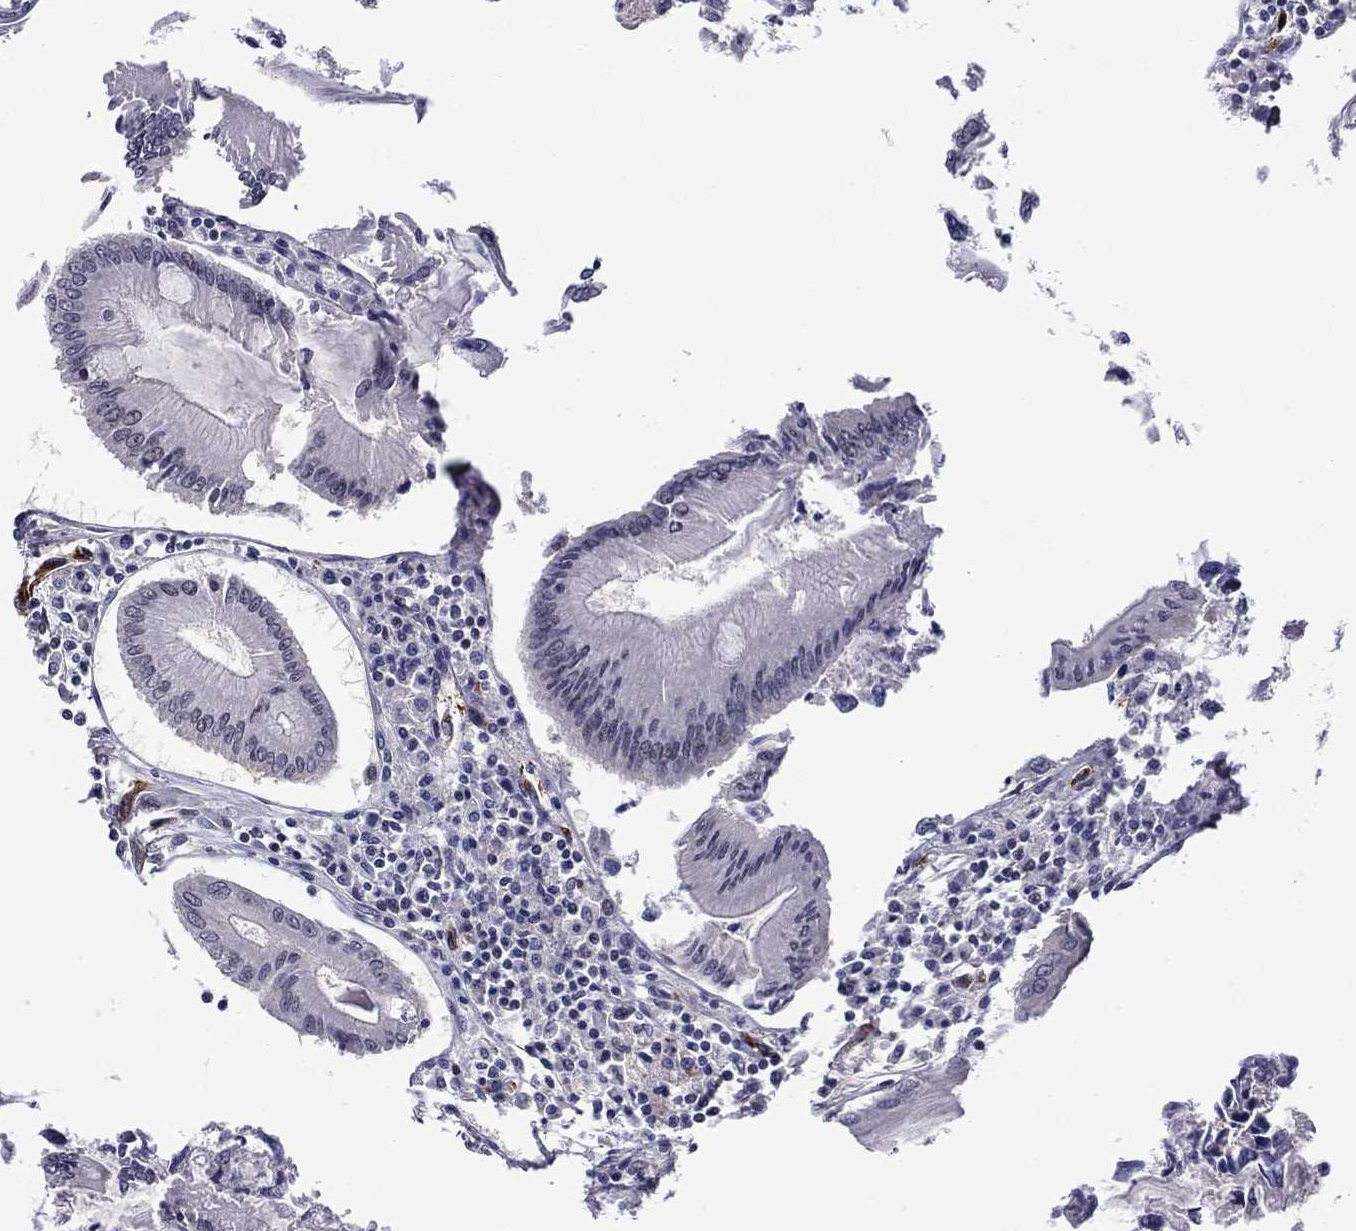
{"staining": {"intensity": "negative", "quantity": "none", "location": "none"}, "tissue": "colorectal cancer", "cell_type": "Tumor cells", "image_type": "cancer", "snomed": [{"axis": "morphology", "description": "Adenocarcinoma, NOS"}, {"axis": "topography", "description": "Colon"}], "caption": "Immunohistochemical staining of colorectal cancer displays no significant staining in tumor cells.", "gene": "SLITRK1", "patient": {"sex": "female", "age": 65}}